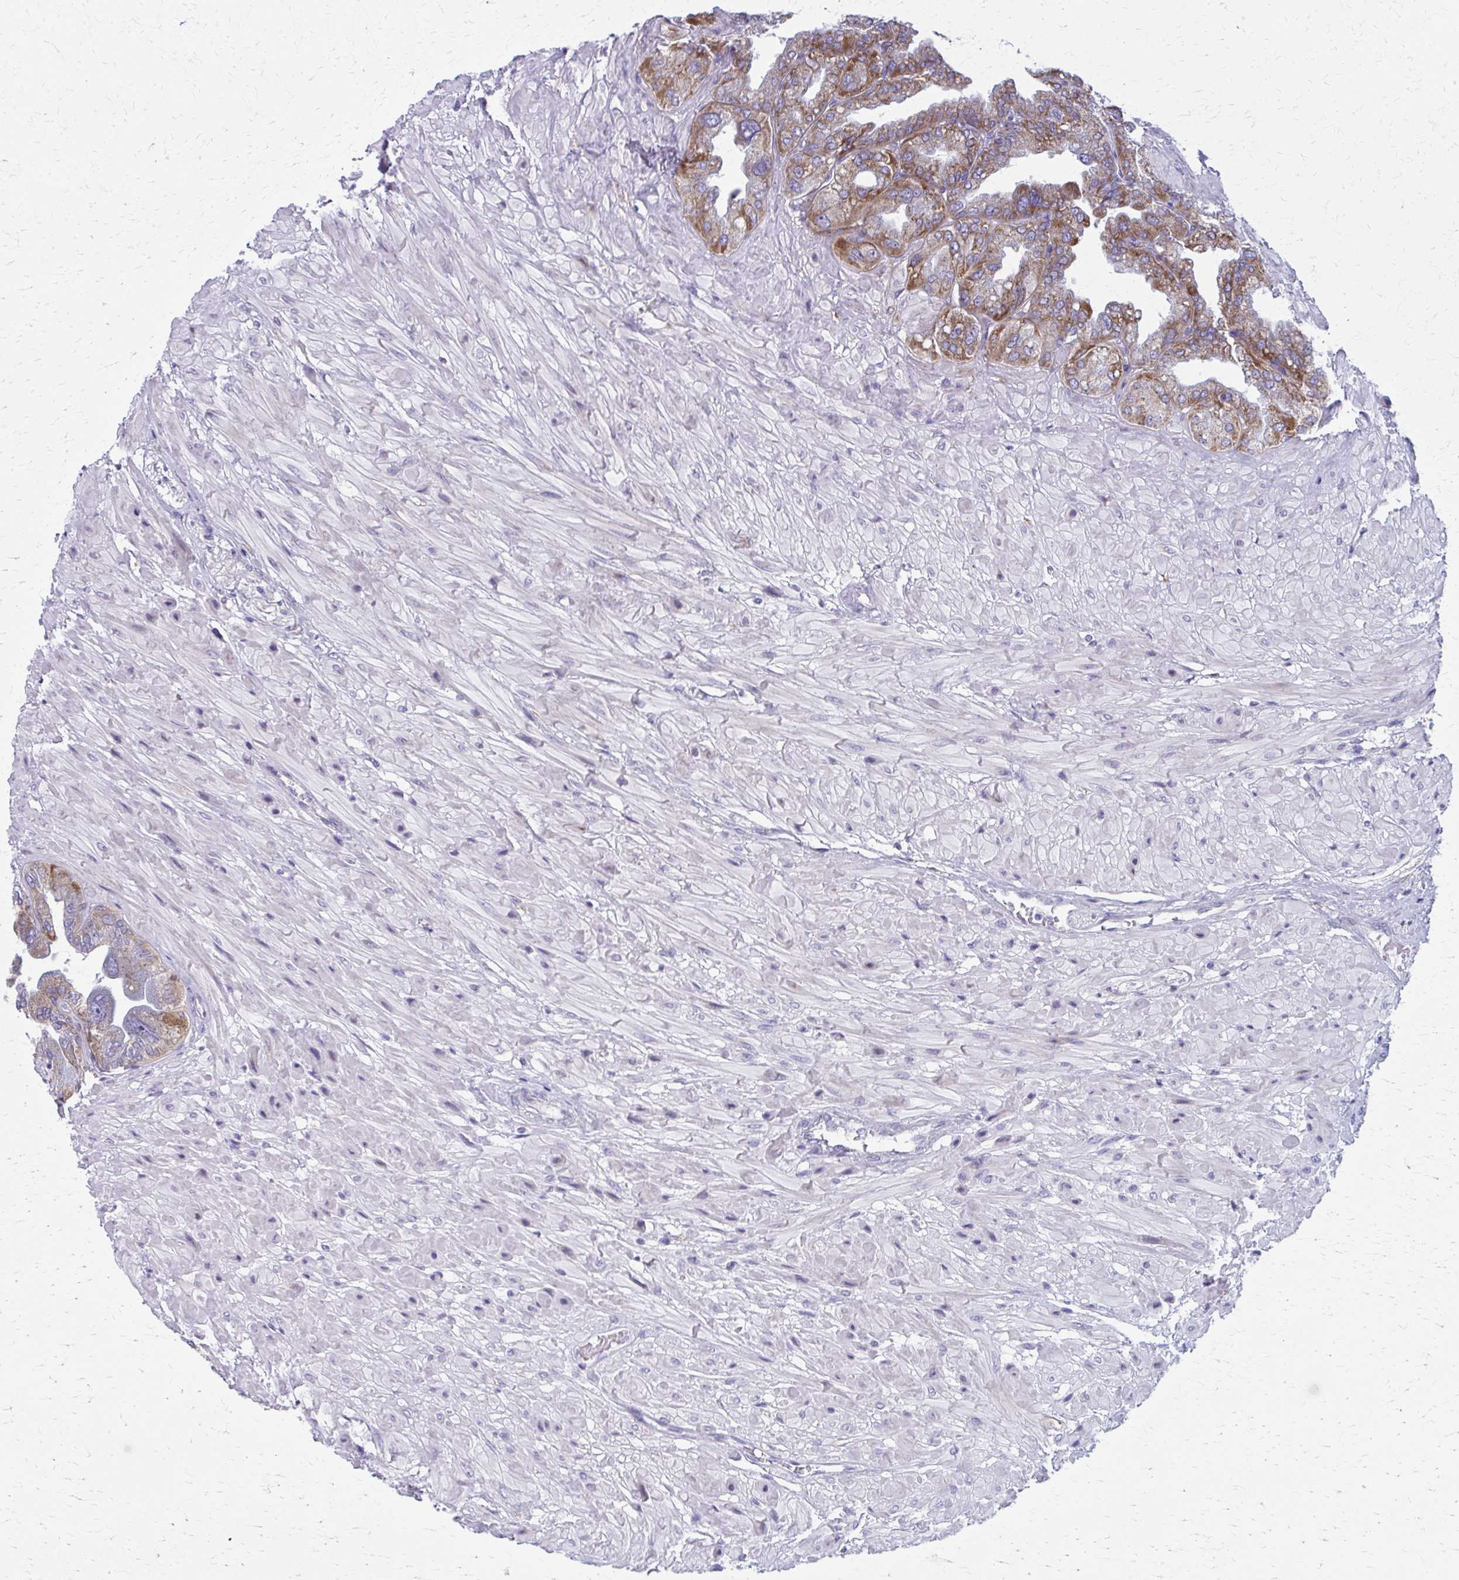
{"staining": {"intensity": "moderate", "quantity": ">75%", "location": "cytoplasmic/membranous"}, "tissue": "seminal vesicle", "cell_type": "Glandular cells", "image_type": "normal", "snomed": [{"axis": "morphology", "description": "Normal tissue, NOS"}, {"axis": "topography", "description": "Seminal veicle"}], "caption": "Protein staining of unremarkable seminal vesicle displays moderate cytoplasmic/membranous positivity in approximately >75% of glandular cells. The staining is performed using DAB brown chromogen to label protein expression. The nuclei are counter-stained blue using hematoxylin.", "gene": "SPATS2L", "patient": {"sex": "male", "age": 55}}